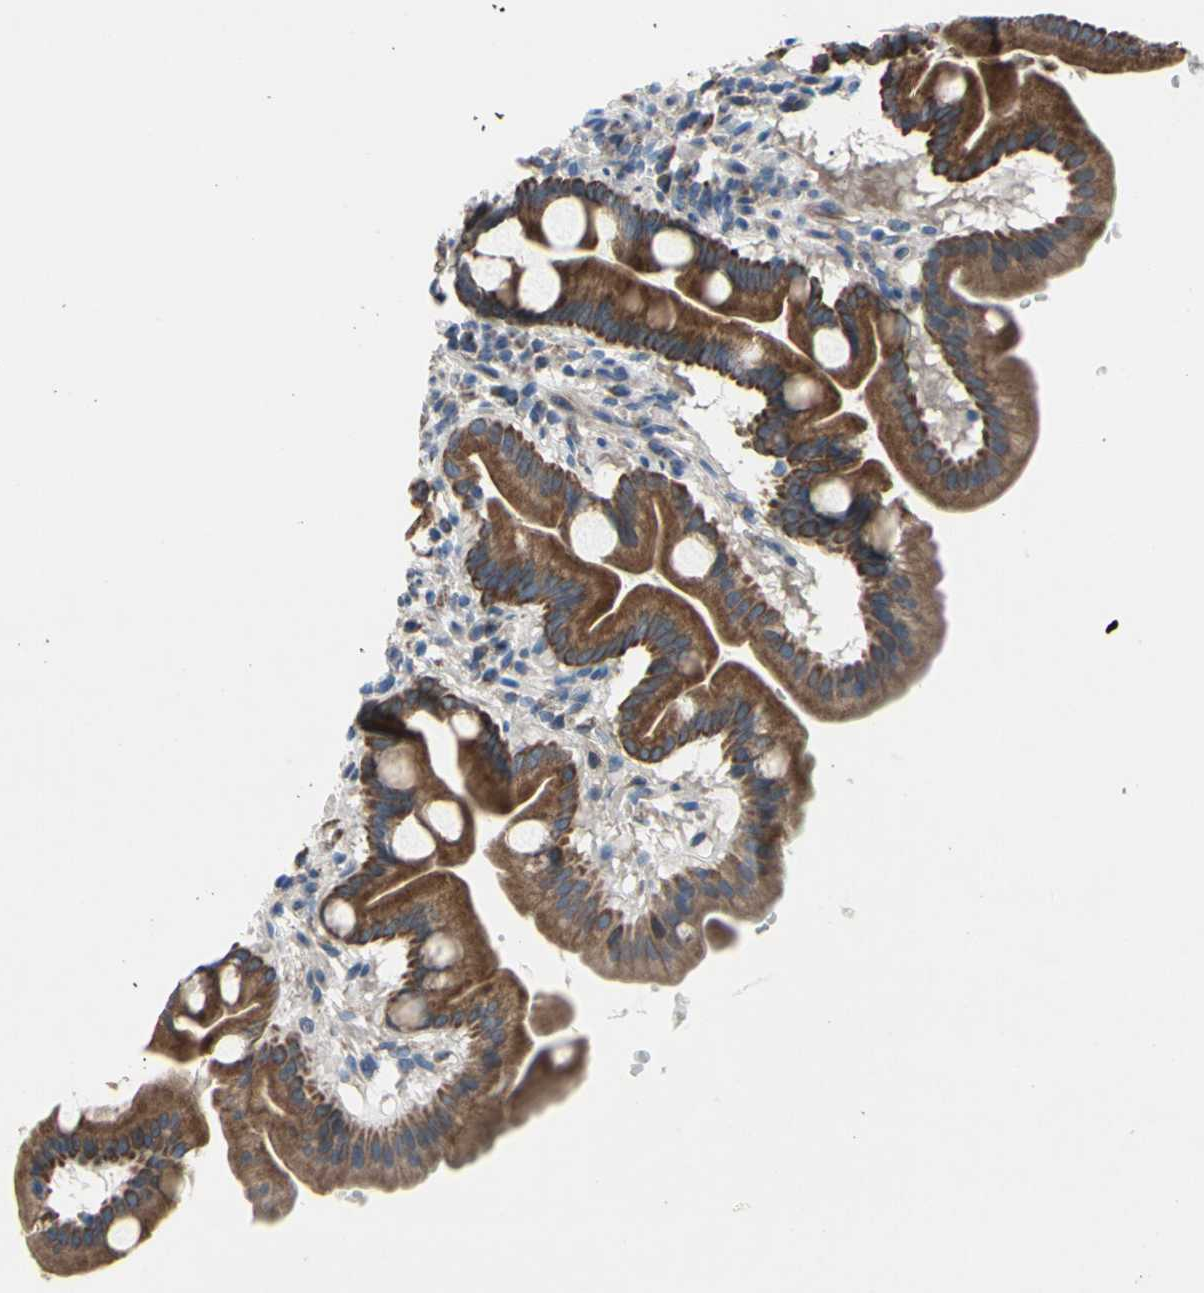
{"staining": {"intensity": "strong", "quantity": ">75%", "location": "cytoplasmic/membranous"}, "tissue": "duodenum", "cell_type": "Glandular cells", "image_type": "normal", "snomed": [{"axis": "morphology", "description": "Normal tissue, NOS"}, {"axis": "topography", "description": "Duodenum"}], "caption": "DAB (3,3'-diaminobenzidine) immunohistochemical staining of unremarkable duodenum demonstrates strong cytoplasmic/membranous protein expression in about >75% of glandular cells.", "gene": "GRAMD2B", "patient": {"sex": "male", "age": 50}}